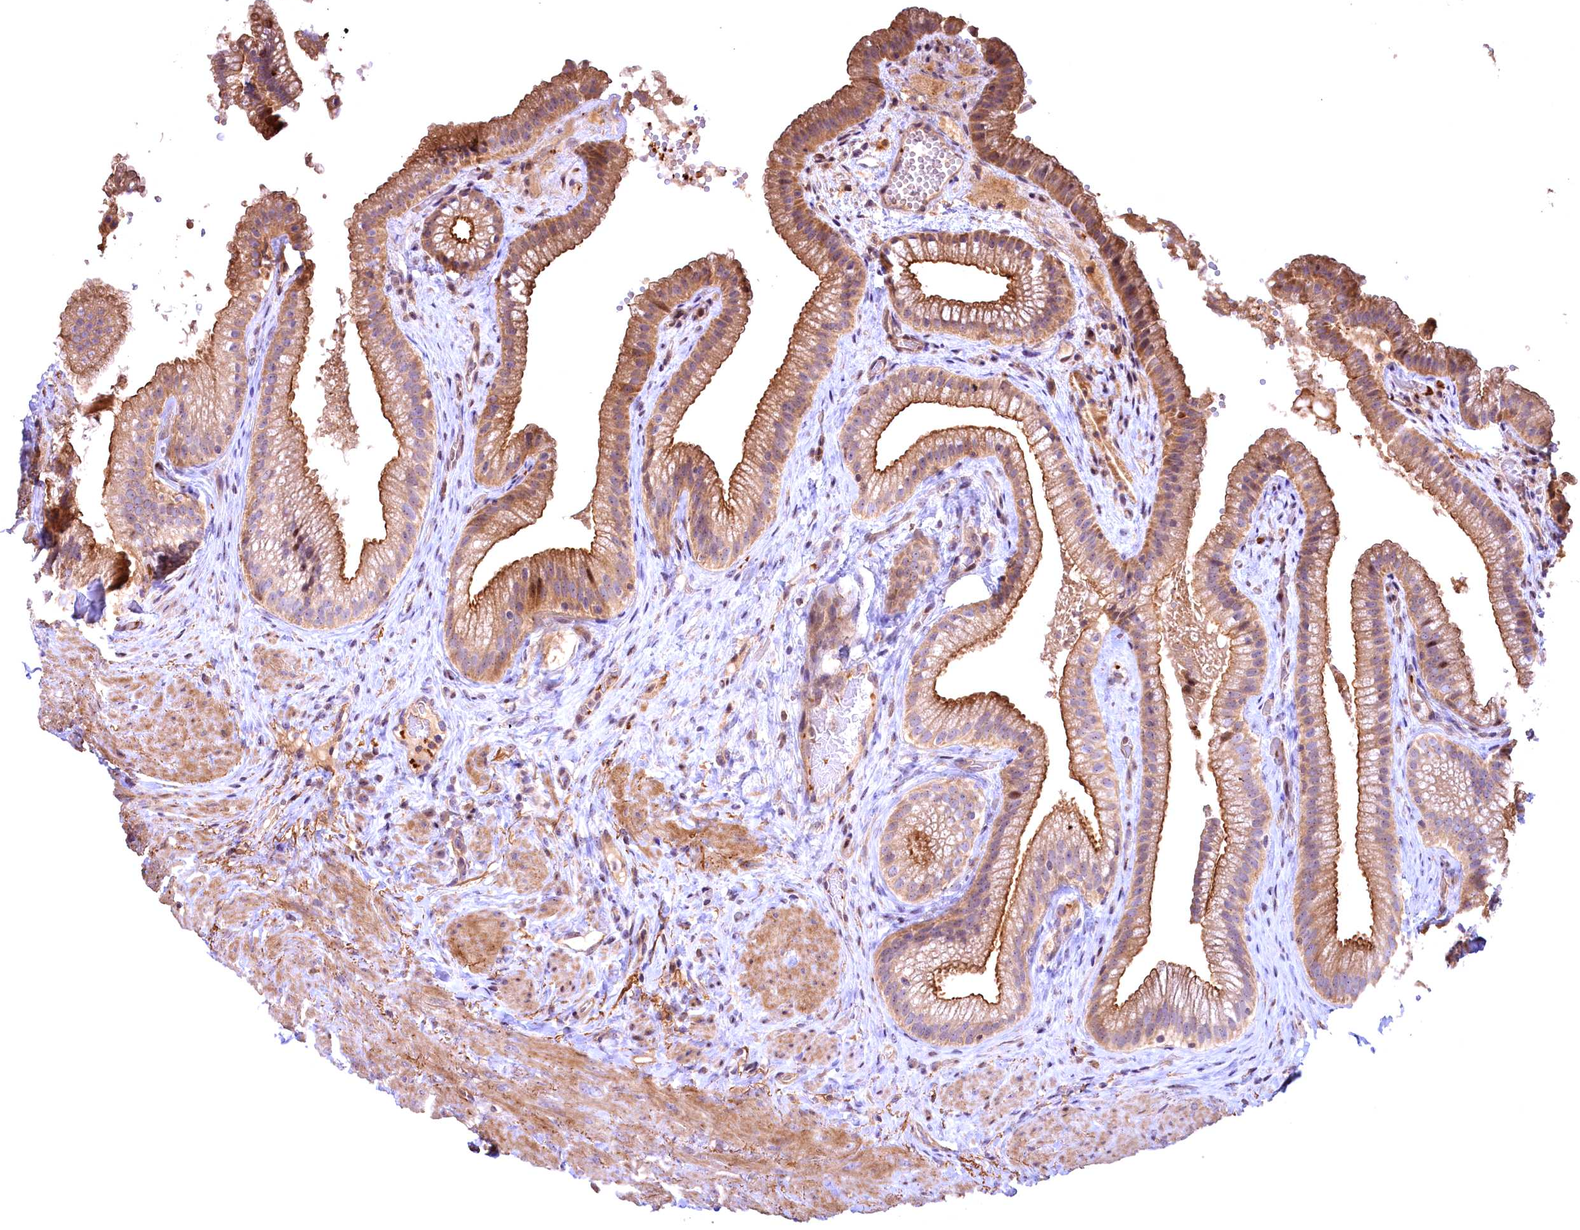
{"staining": {"intensity": "moderate", "quantity": ">75%", "location": "cytoplasmic/membranous"}, "tissue": "gallbladder", "cell_type": "Glandular cells", "image_type": "normal", "snomed": [{"axis": "morphology", "description": "Normal tissue, NOS"}, {"axis": "morphology", "description": "Inflammation, NOS"}, {"axis": "topography", "description": "Gallbladder"}], "caption": "Normal gallbladder reveals moderate cytoplasmic/membranous staining in approximately >75% of glandular cells, visualized by immunohistochemistry. (Brightfield microscopy of DAB IHC at high magnification).", "gene": "FUZ", "patient": {"sex": "male", "age": 51}}